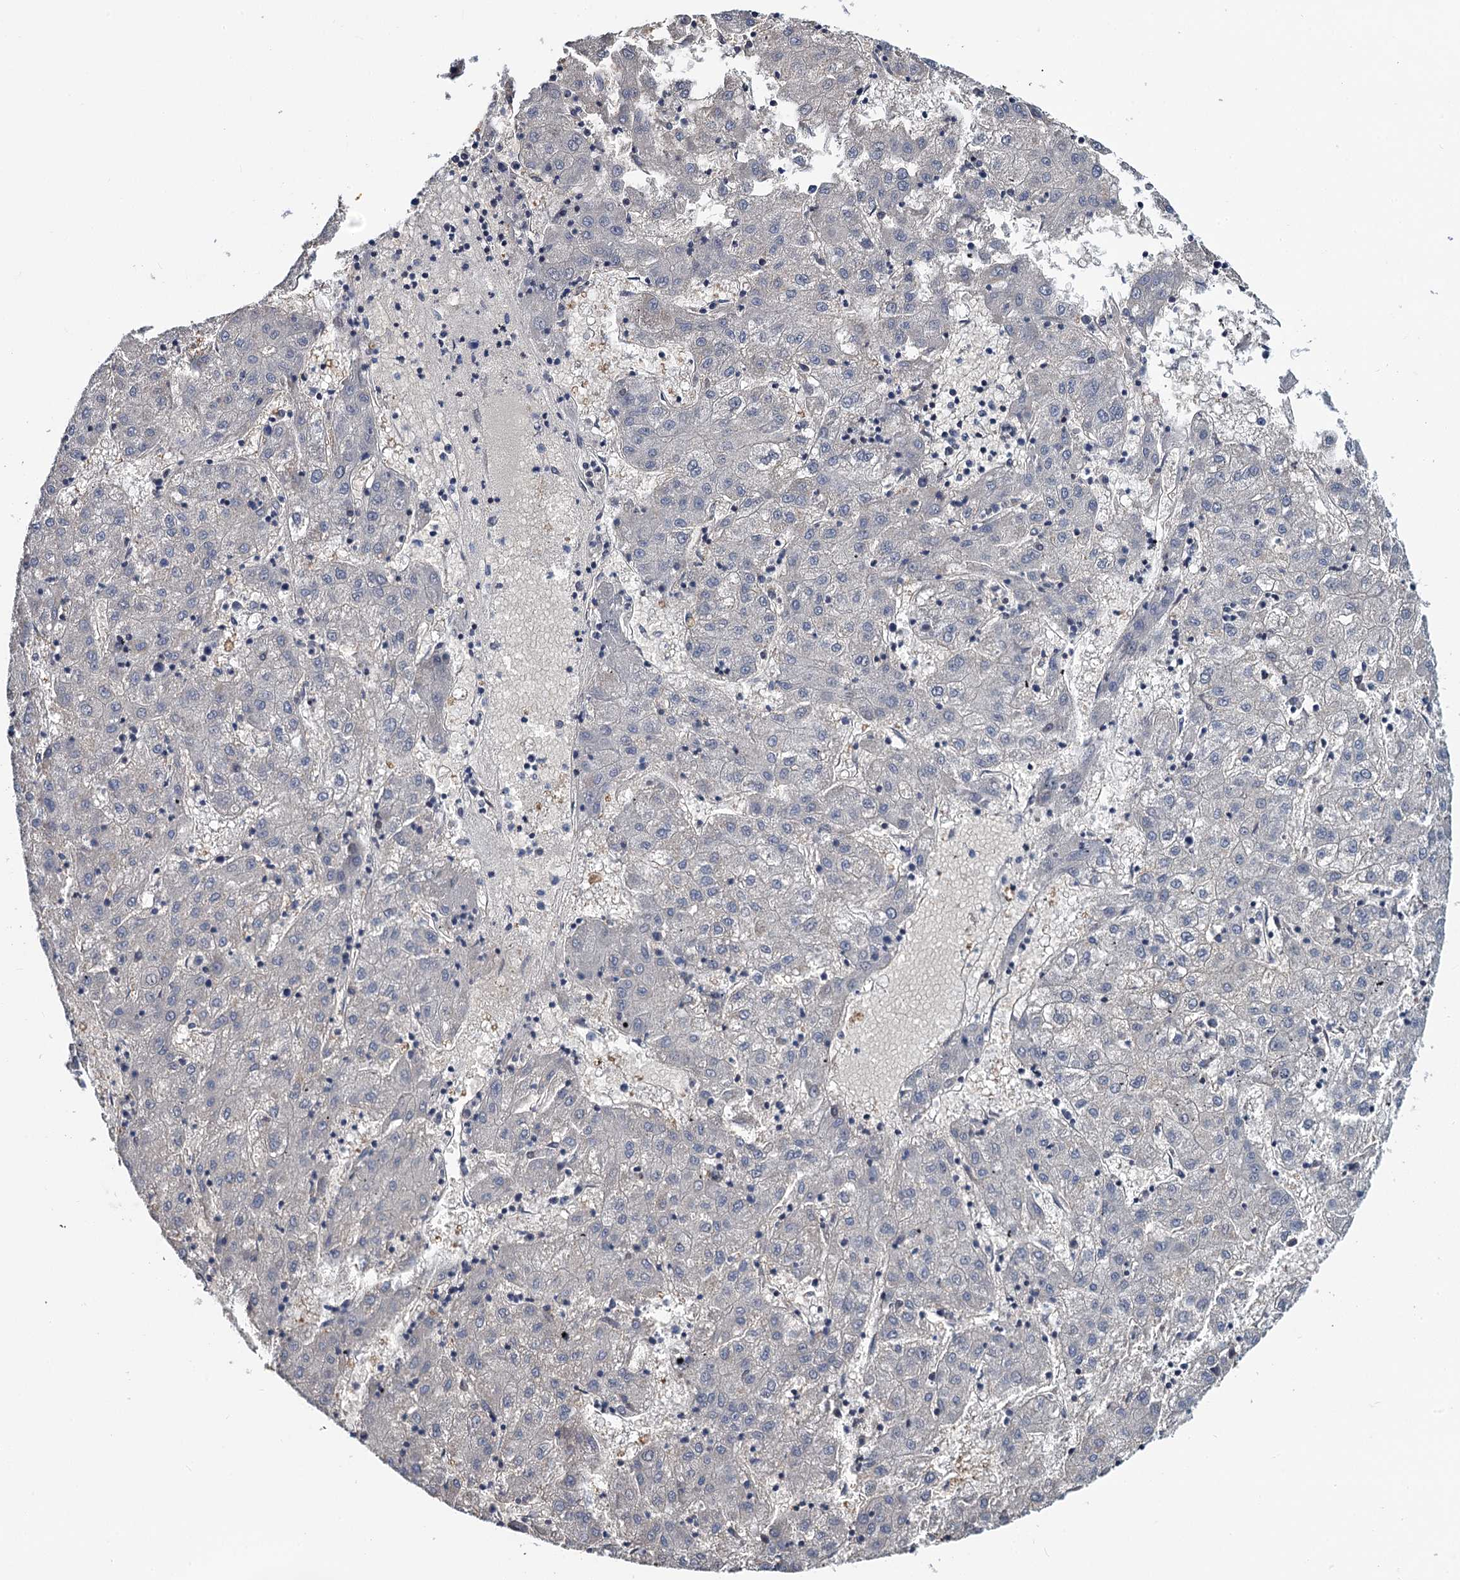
{"staining": {"intensity": "negative", "quantity": "none", "location": "none"}, "tissue": "liver cancer", "cell_type": "Tumor cells", "image_type": "cancer", "snomed": [{"axis": "morphology", "description": "Carcinoma, Hepatocellular, NOS"}, {"axis": "topography", "description": "Liver"}], "caption": "DAB immunohistochemical staining of human liver cancer (hepatocellular carcinoma) displays no significant expression in tumor cells. (IHC, brightfield microscopy, high magnification).", "gene": "TOX3", "patient": {"sex": "male", "age": 72}}